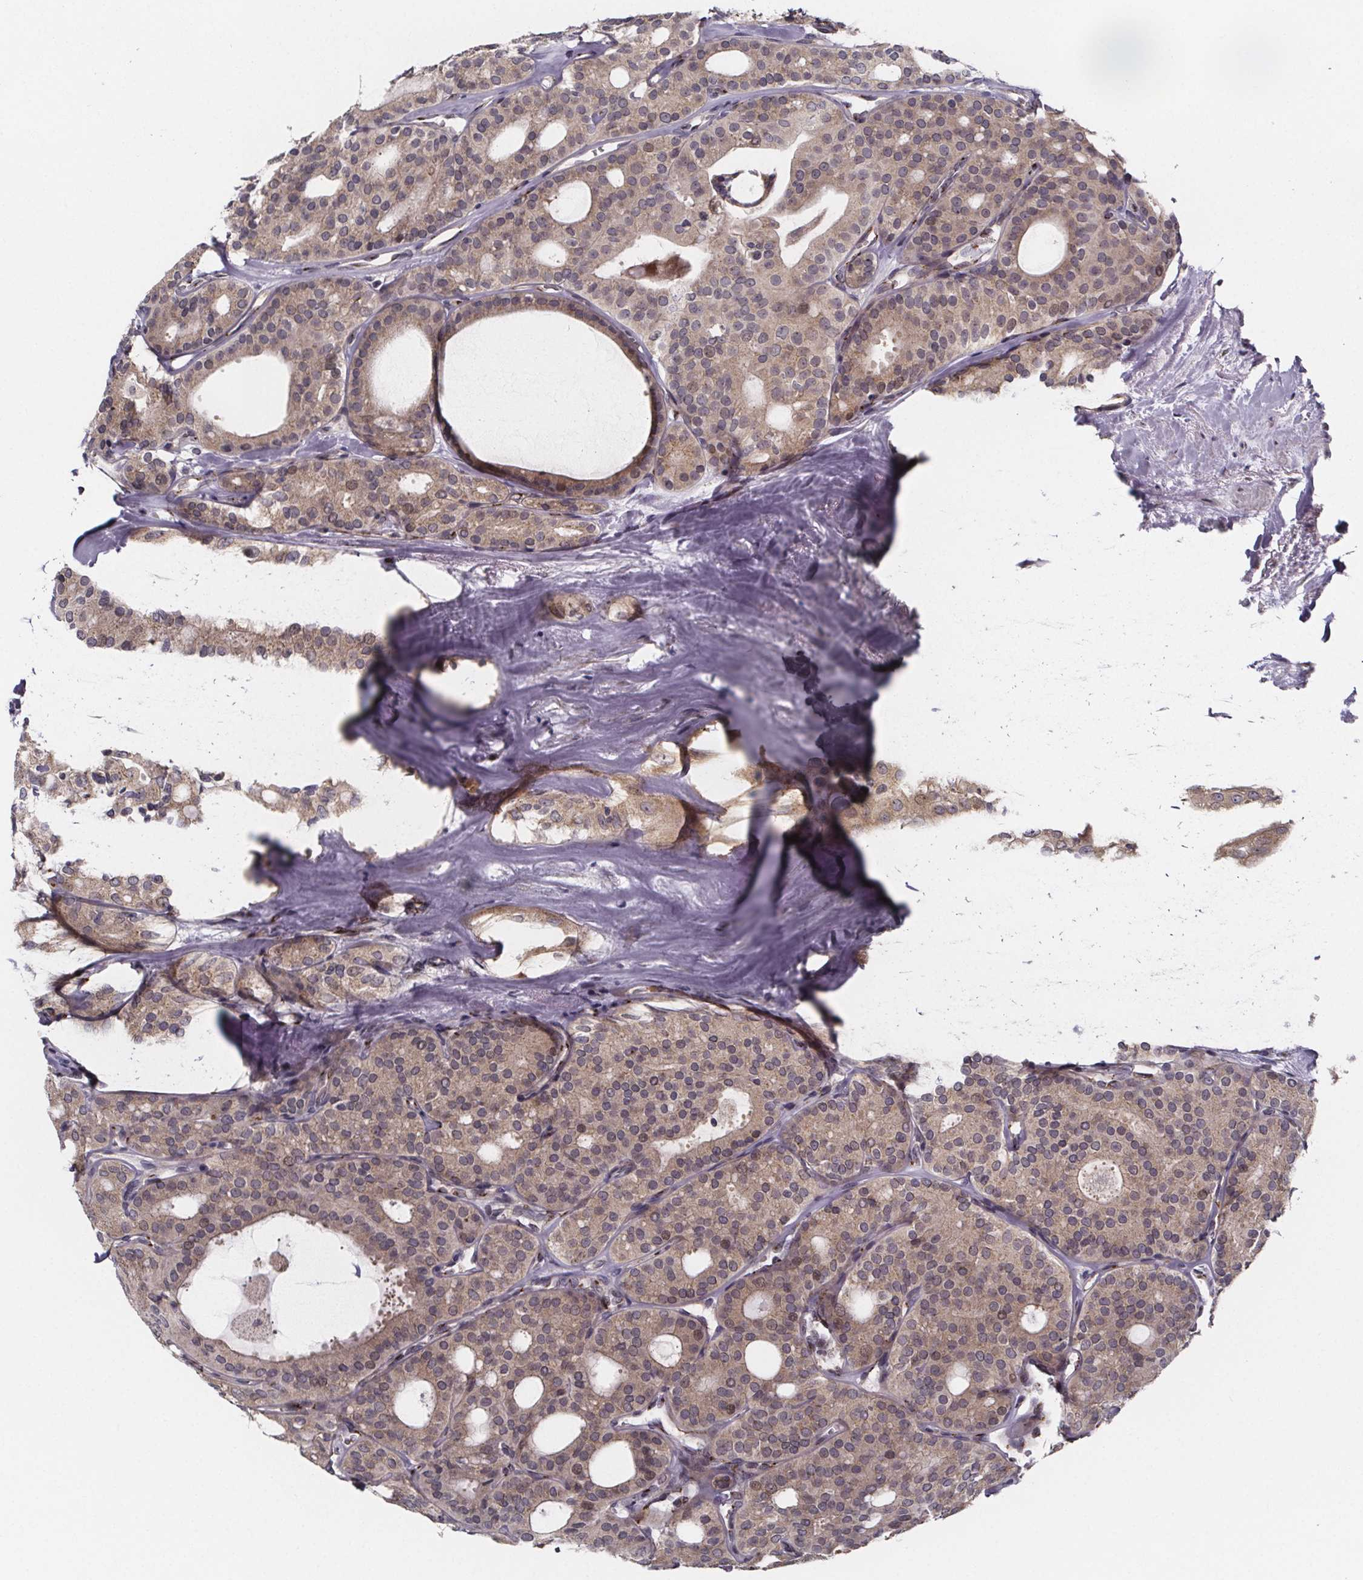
{"staining": {"intensity": "weak", "quantity": ">75%", "location": "cytoplasmic/membranous"}, "tissue": "thyroid cancer", "cell_type": "Tumor cells", "image_type": "cancer", "snomed": [{"axis": "morphology", "description": "Follicular adenoma carcinoma, NOS"}, {"axis": "topography", "description": "Thyroid gland"}], "caption": "Immunohistochemical staining of thyroid cancer reveals weak cytoplasmic/membranous protein expression in about >75% of tumor cells. (Stains: DAB in brown, nuclei in blue, Microscopy: brightfield microscopy at high magnification).", "gene": "NDST1", "patient": {"sex": "male", "age": 75}}